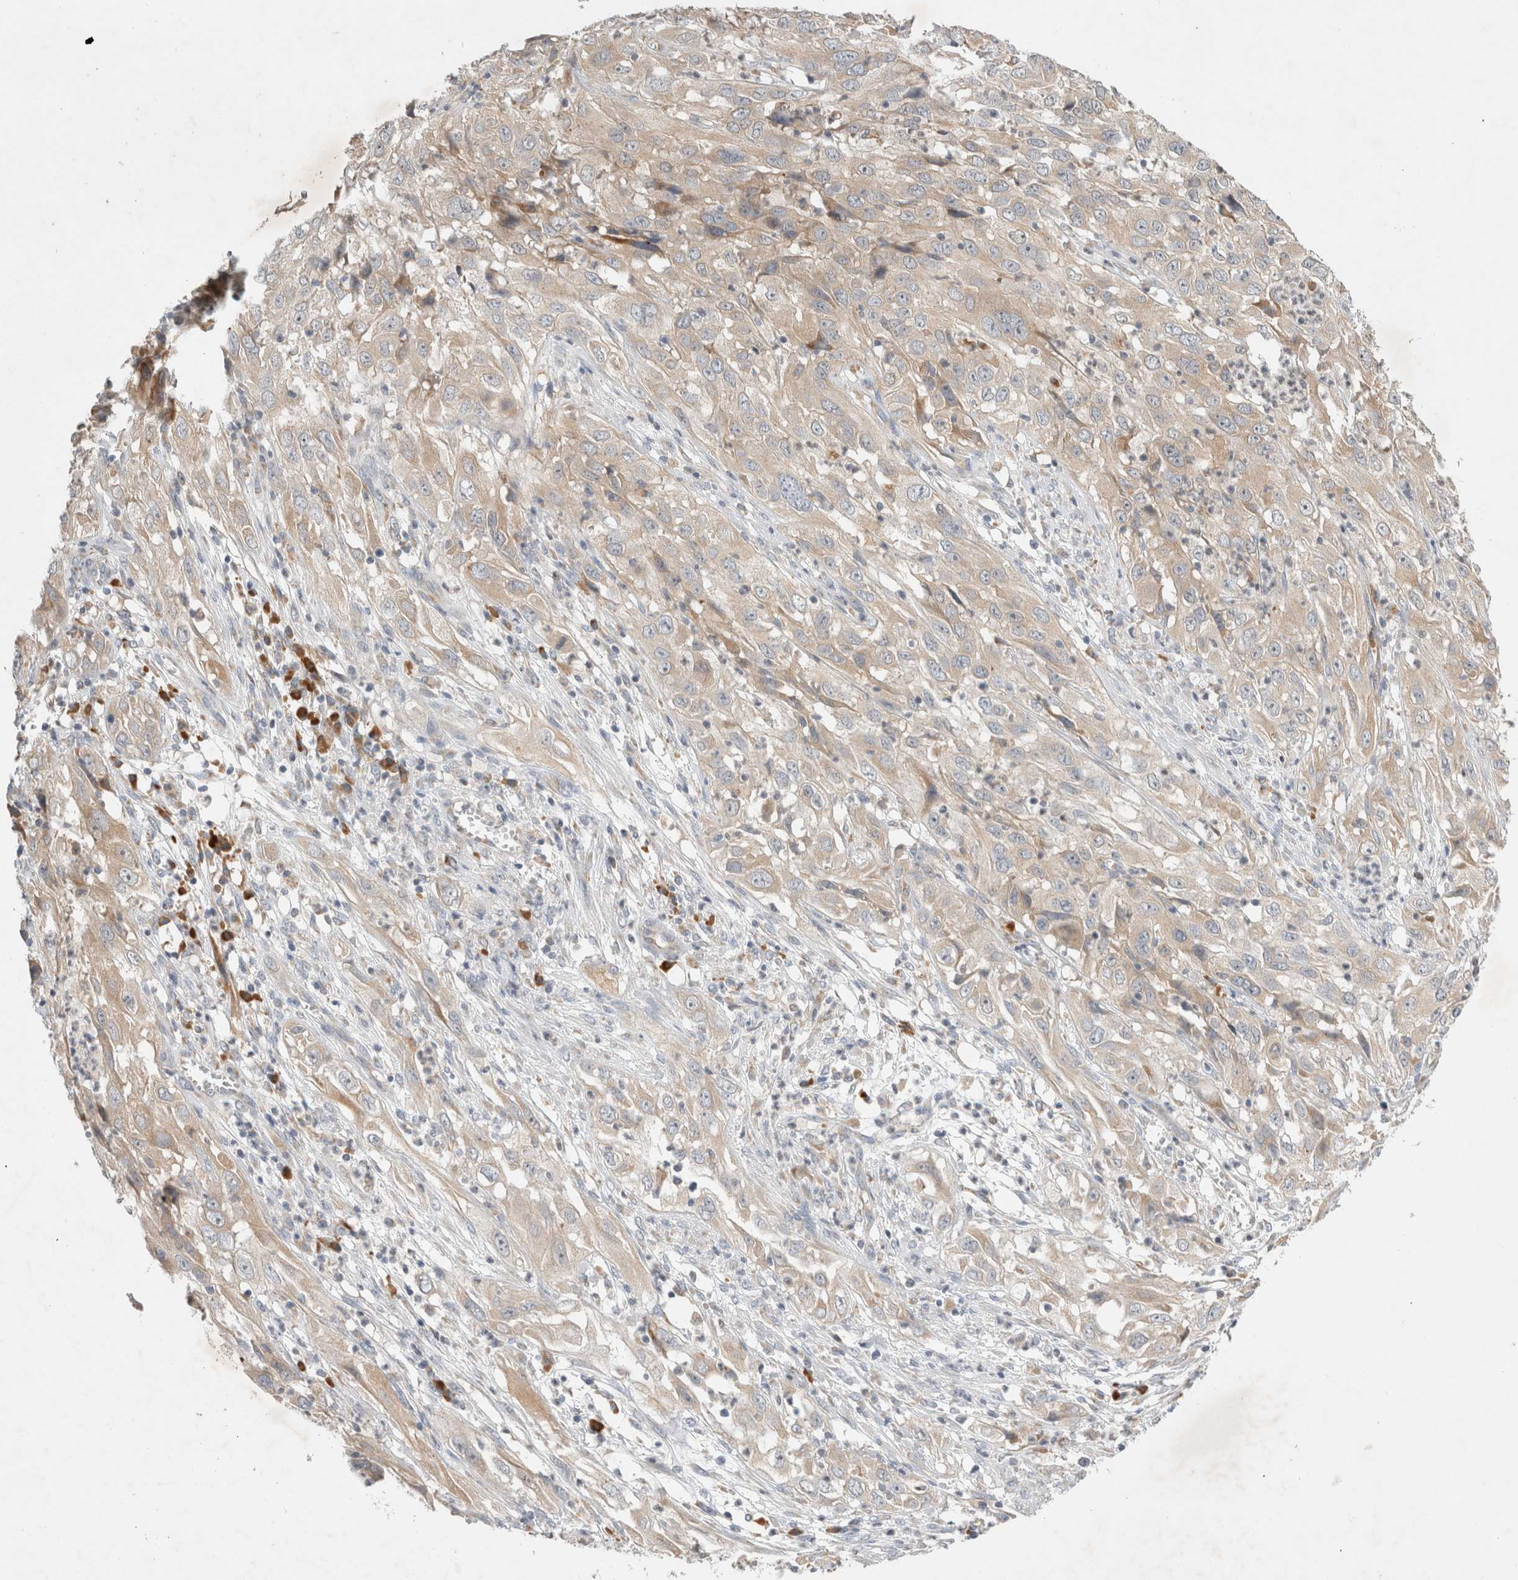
{"staining": {"intensity": "weak", "quantity": ">75%", "location": "cytoplasmic/membranous"}, "tissue": "cervical cancer", "cell_type": "Tumor cells", "image_type": "cancer", "snomed": [{"axis": "morphology", "description": "Squamous cell carcinoma, NOS"}, {"axis": "topography", "description": "Cervix"}], "caption": "Squamous cell carcinoma (cervical) was stained to show a protein in brown. There is low levels of weak cytoplasmic/membranous staining in approximately >75% of tumor cells. (Brightfield microscopy of DAB IHC at high magnification).", "gene": "NEDD4L", "patient": {"sex": "female", "age": 32}}